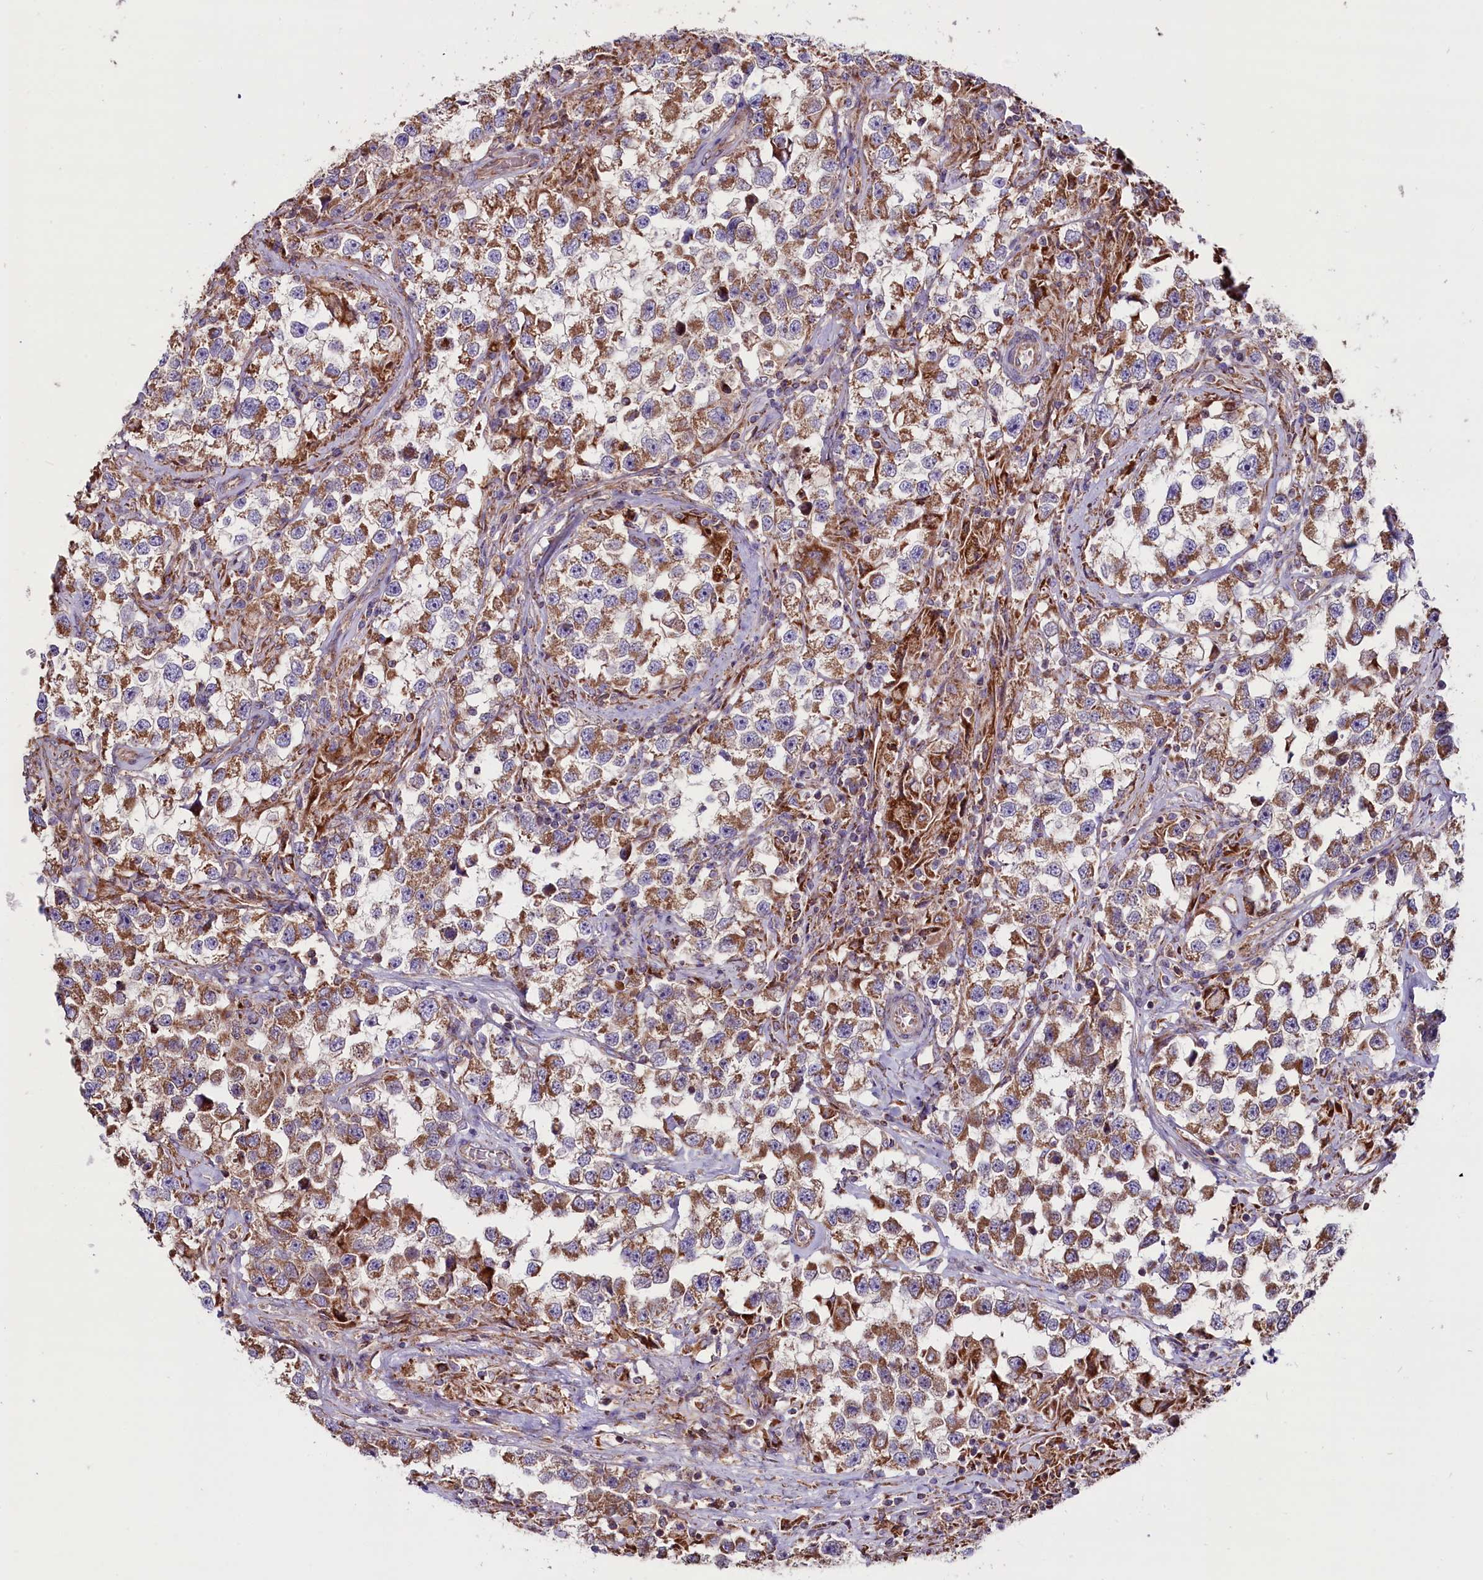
{"staining": {"intensity": "moderate", "quantity": ">75%", "location": "cytoplasmic/membranous"}, "tissue": "testis cancer", "cell_type": "Tumor cells", "image_type": "cancer", "snomed": [{"axis": "morphology", "description": "Seminoma, NOS"}, {"axis": "topography", "description": "Testis"}], "caption": "Immunohistochemical staining of testis cancer (seminoma) exhibits moderate cytoplasmic/membranous protein positivity in about >75% of tumor cells.", "gene": "ZSWIM1", "patient": {"sex": "male", "age": 46}}